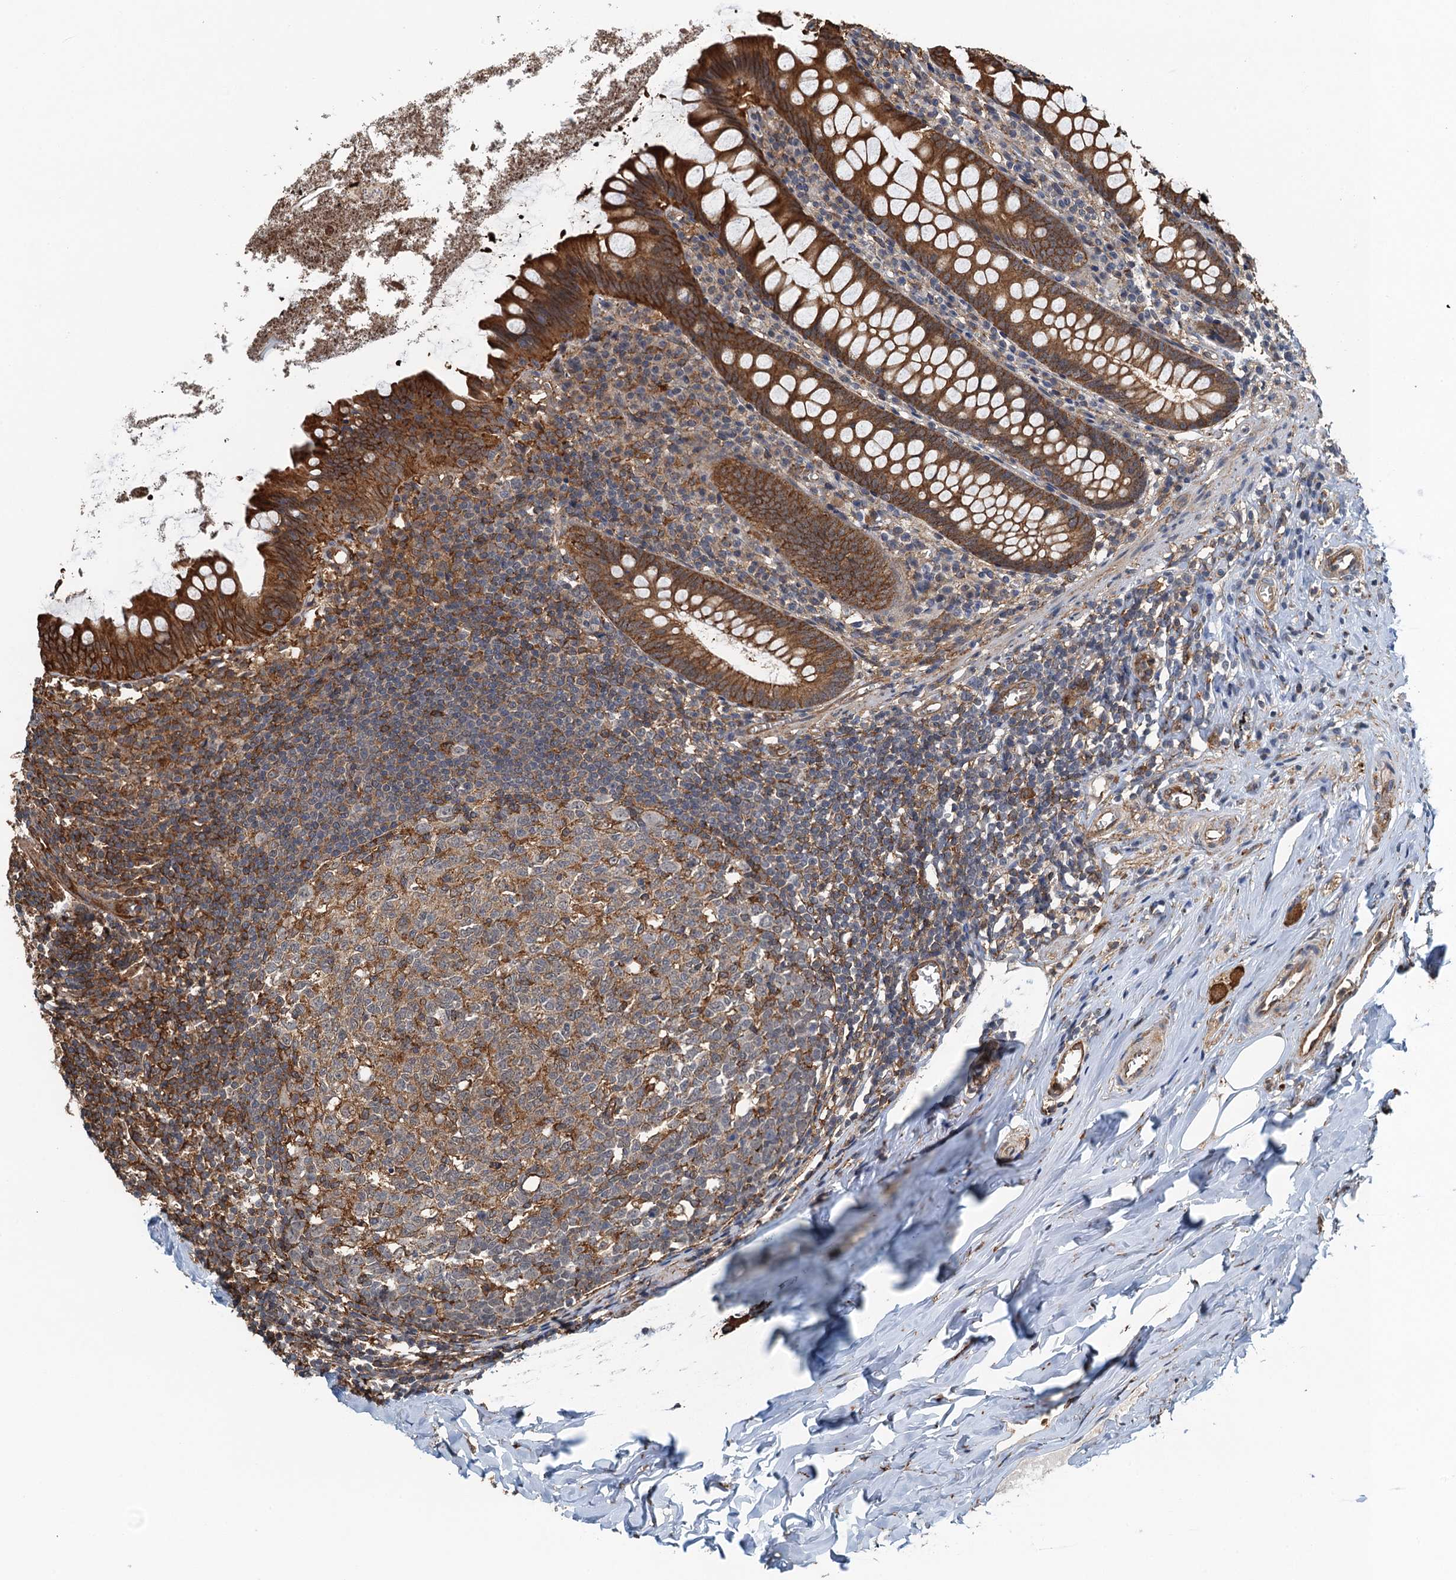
{"staining": {"intensity": "strong", "quantity": ">75%", "location": "cytoplasmic/membranous"}, "tissue": "appendix", "cell_type": "Glandular cells", "image_type": "normal", "snomed": [{"axis": "morphology", "description": "Normal tissue, NOS"}, {"axis": "topography", "description": "Appendix"}], "caption": "Immunohistochemical staining of benign human appendix exhibits strong cytoplasmic/membranous protein positivity in about >75% of glandular cells.", "gene": "WHAMM", "patient": {"sex": "female", "age": 51}}